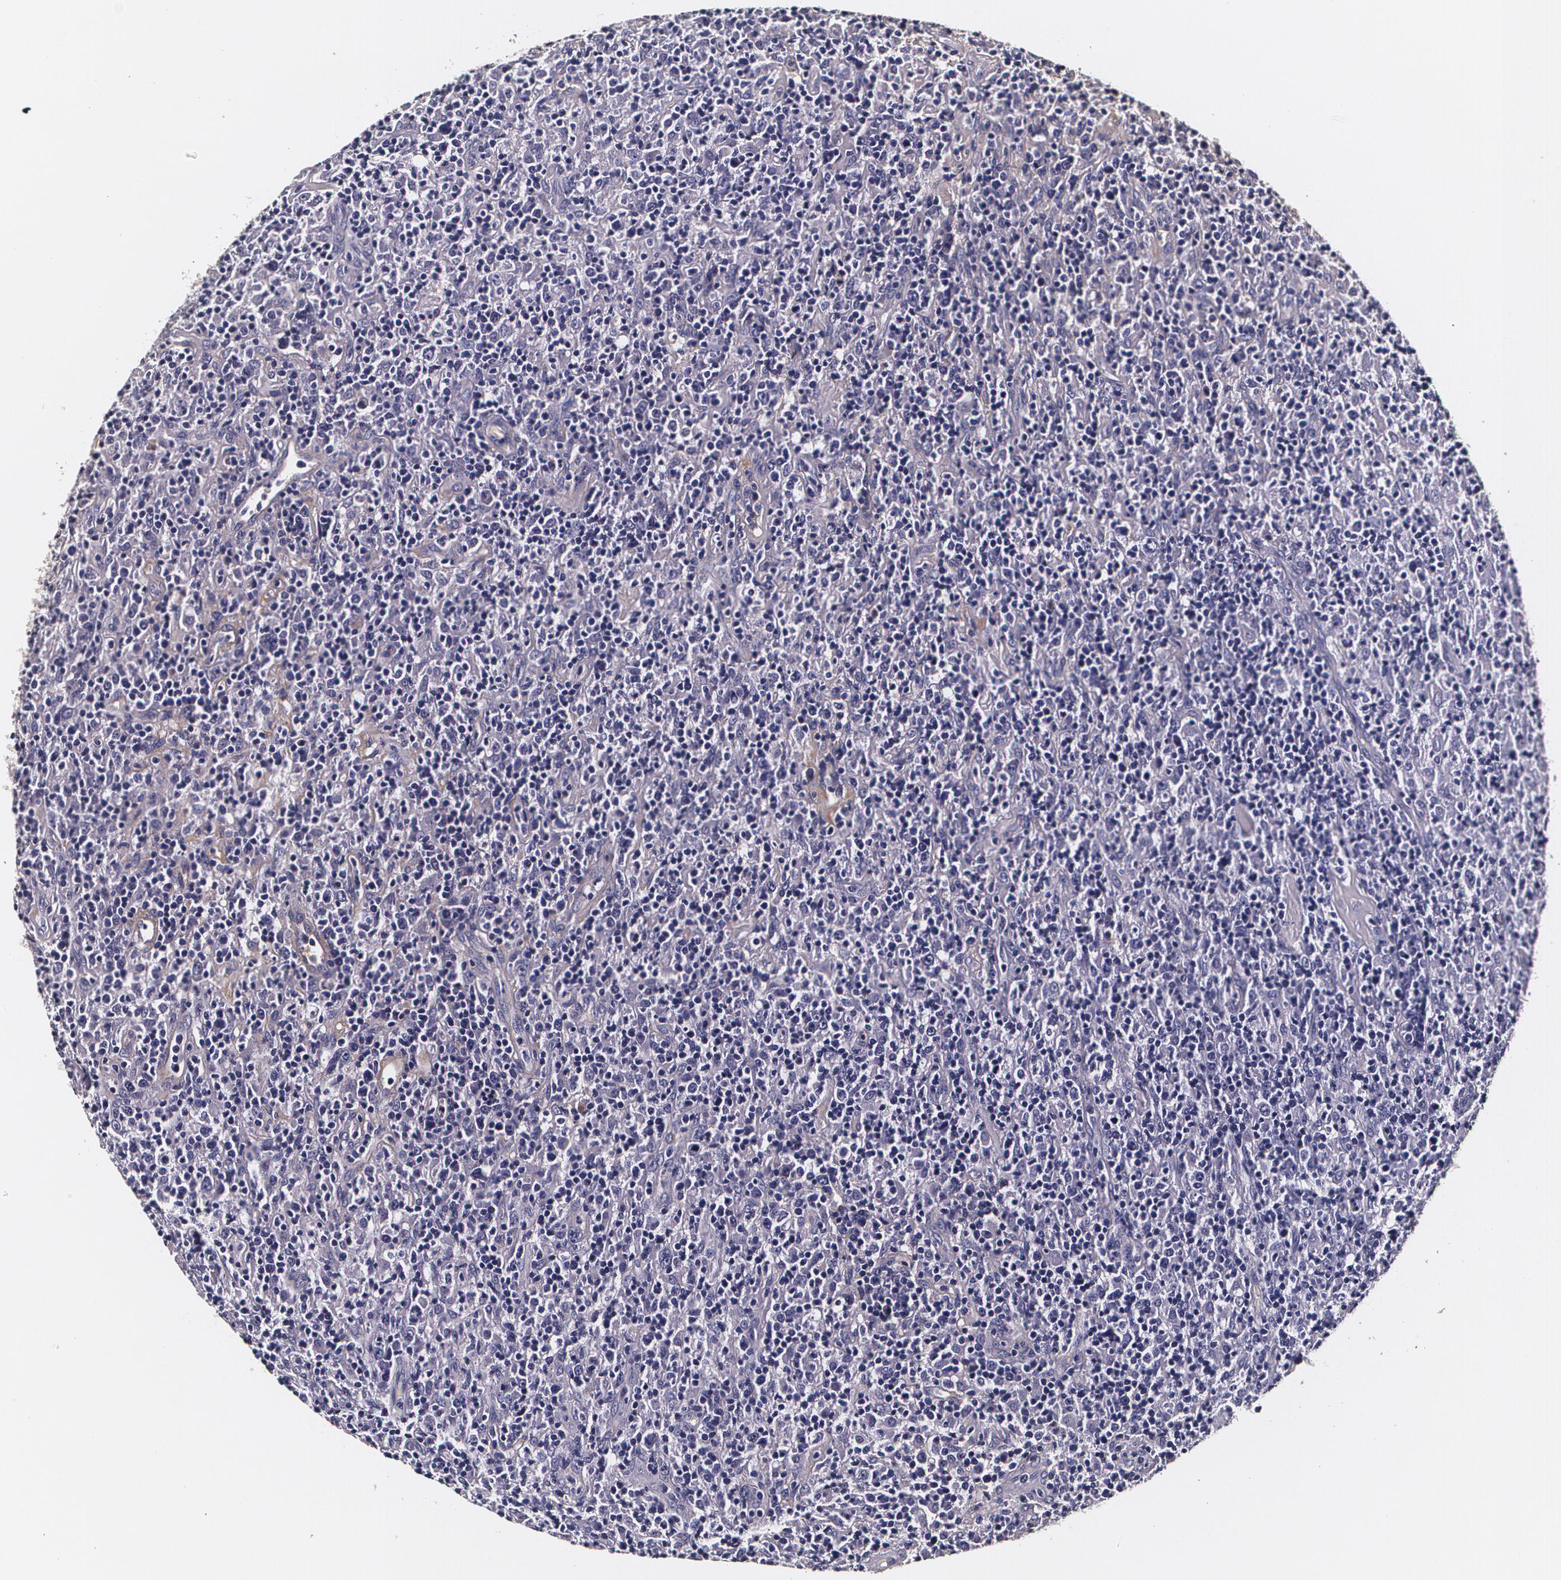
{"staining": {"intensity": "negative", "quantity": "none", "location": "none"}, "tissue": "lymphoma", "cell_type": "Tumor cells", "image_type": "cancer", "snomed": [{"axis": "morphology", "description": "Hodgkin's disease, NOS"}, {"axis": "topography", "description": "Lymph node"}], "caption": "Immunohistochemistry (IHC) image of neoplastic tissue: human lymphoma stained with DAB displays no significant protein staining in tumor cells.", "gene": "TTR", "patient": {"sex": "male", "age": 65}}